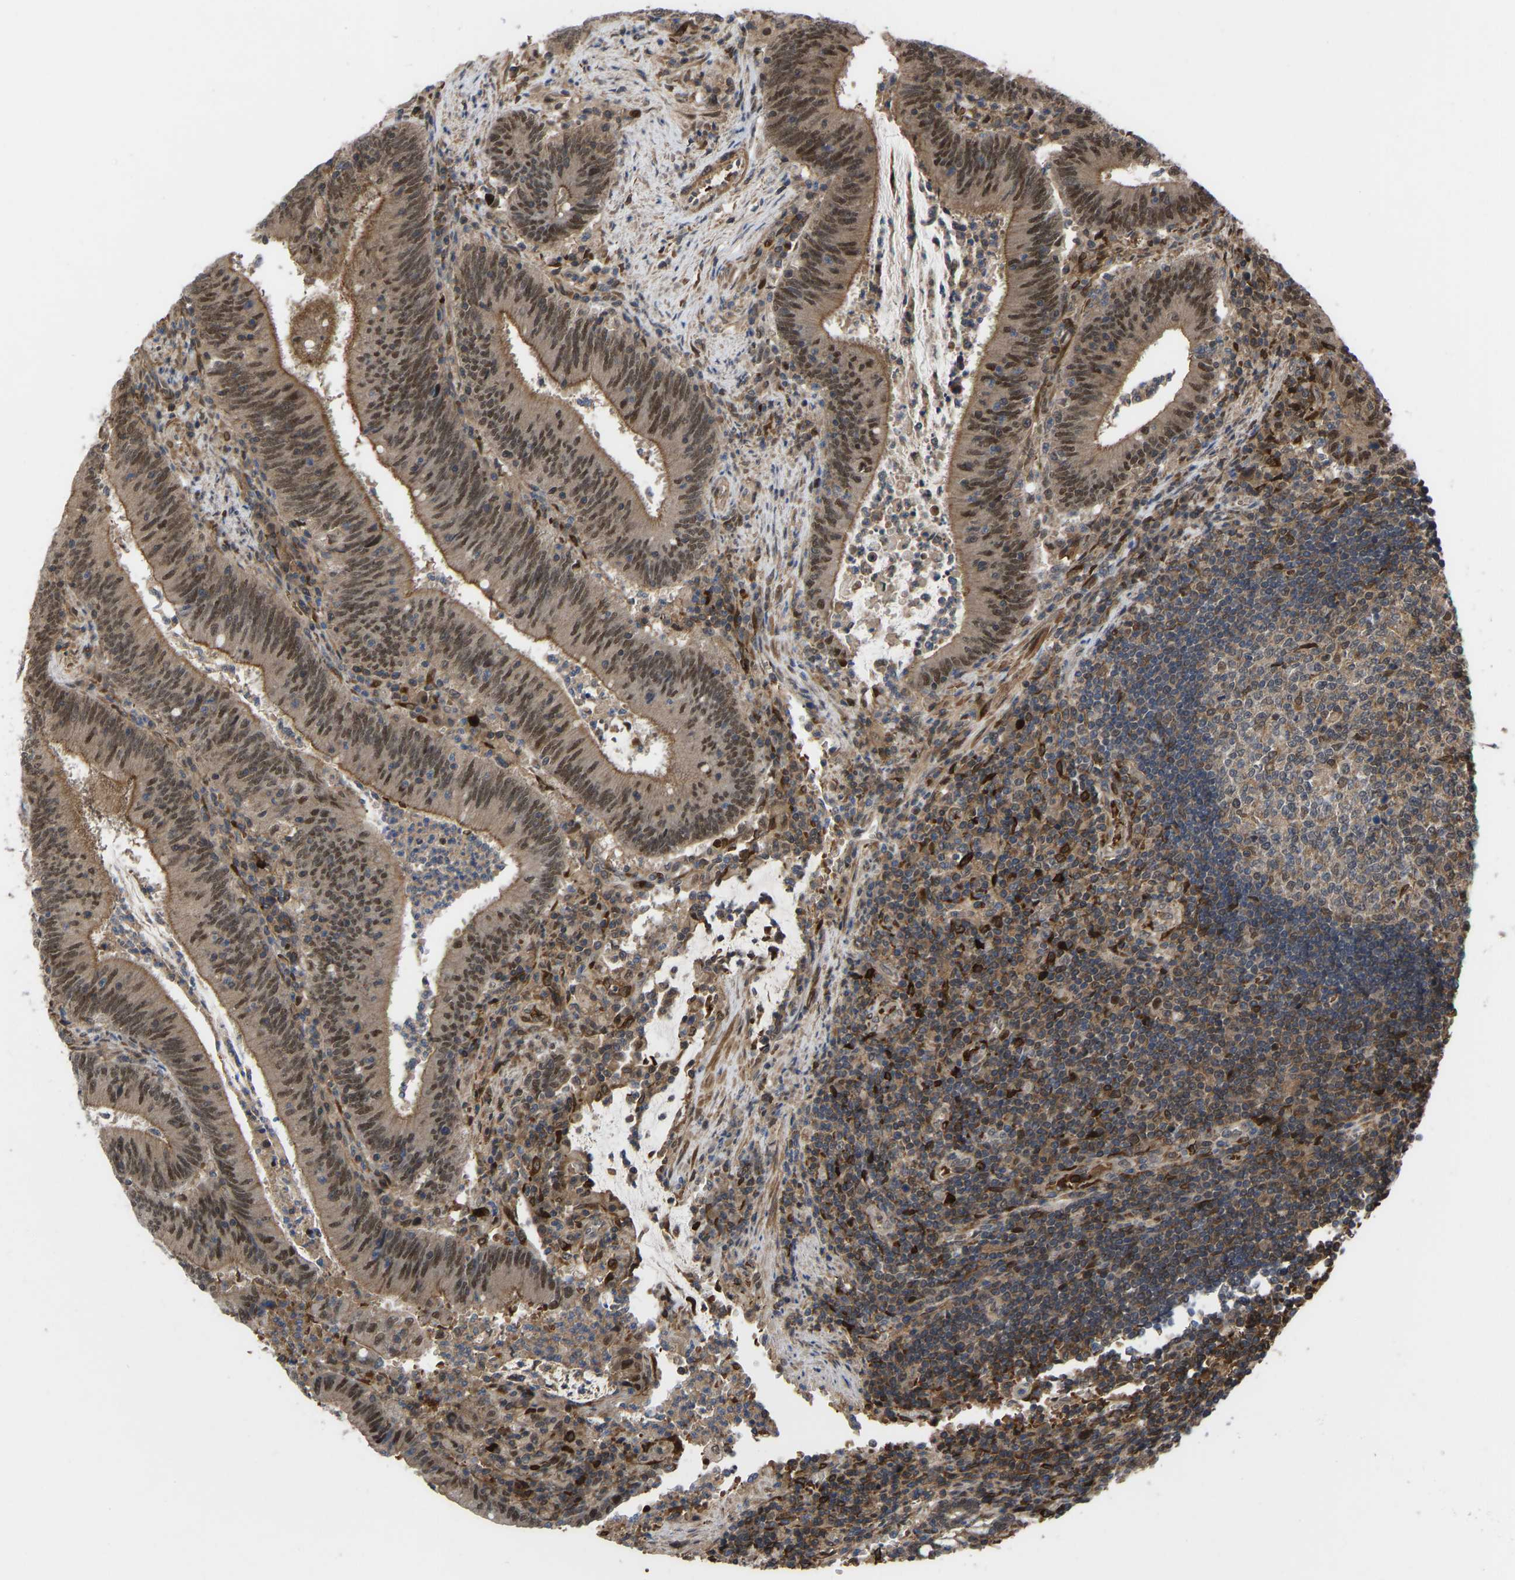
{"staining": {"intensity": "moderate", "quantity": ">75%", "location": "cytoplasmic/membranous,nuclear"}, "tissue": "colorectal cancer", "cell_type": "Tumor cells", "image_type": "cancer", "snomed": [{"axis": "morphology", "description": "Normal tissue, NOS"}, {"axis": "morphology", "description": "Adenocarcinoma, NOS"}, {"axis": "topography", "description": "Rectum"}], "caption": "The micrograph exhibits staining of colorectal cancer (adenocarcinoma), revealing moderate cytoplasmic/membranous and nuclear protein expression (brown color) within tumor cells.", "gene": "CYP7B1", "patient": {"sex": "female", "age": 66}}